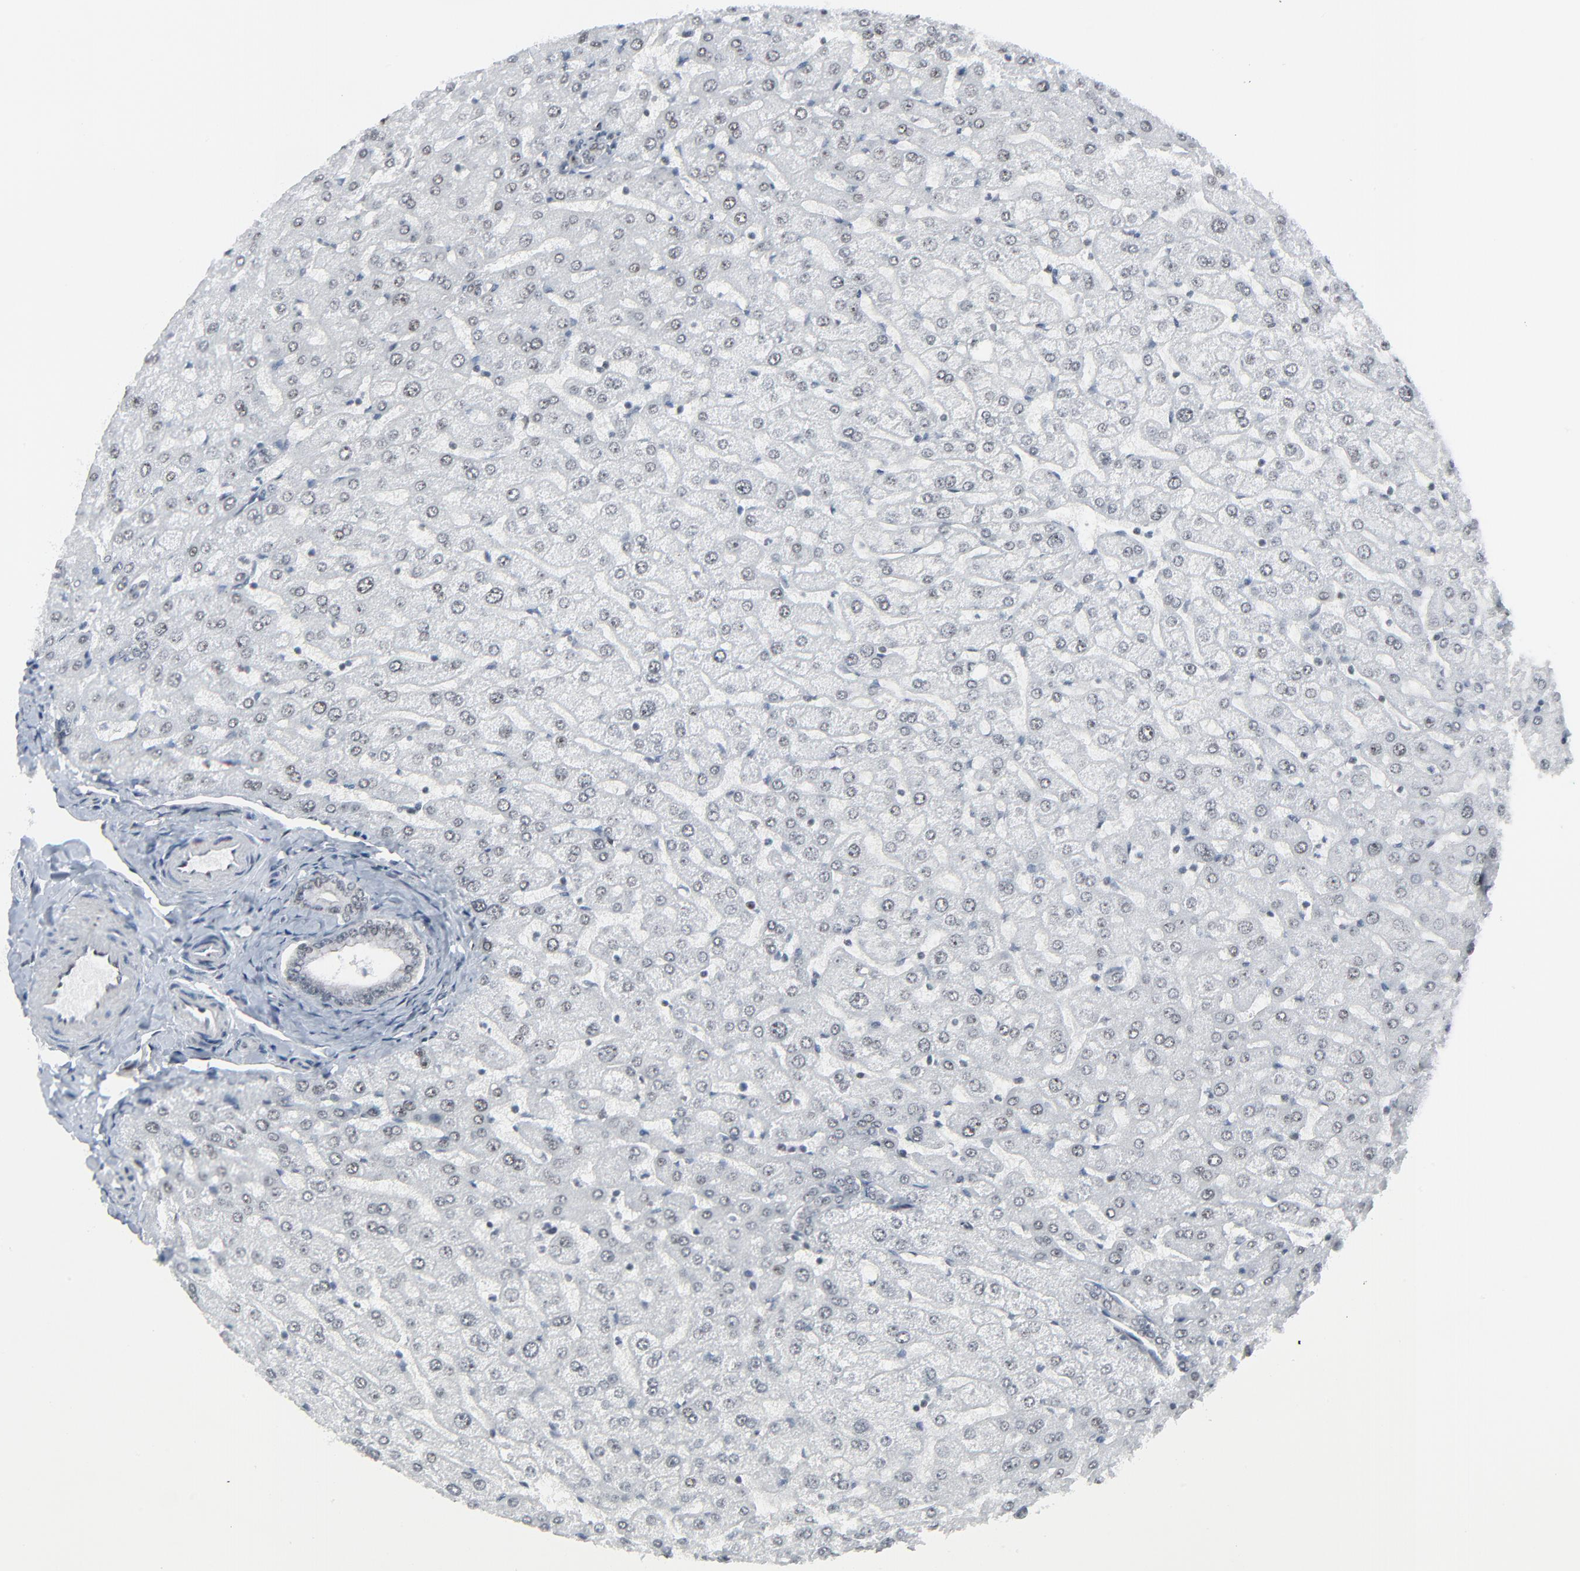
{"staining": {"intensity": "negative", "quantity": "none", "location": "none"}, "tissue": "liver", "cell_type": "Cholangiocytes", "image_type": "normal", "snomed": [{"axis": "morphology", "description": "Normal tissue, NOS"}, {"axis": "morphology", "description": "Fibrosis, NOS"}, {"axis": "topography", "description": "Liver"}], "caption": "High magnification brightfield microscopy of benign liver stained with DAB (3,3'-diaminobenzidine) (brown) and counterstained with hematoxylin (blue): cholangiocytes show no significant expression. The staining is performed using DAB (3,3'-diaminobenzidine) brown chromogen with nuclei counter-stained in using hematoxylin.", "gene": "FBXO28", "patient": {"sex": "female", "age": 29}}